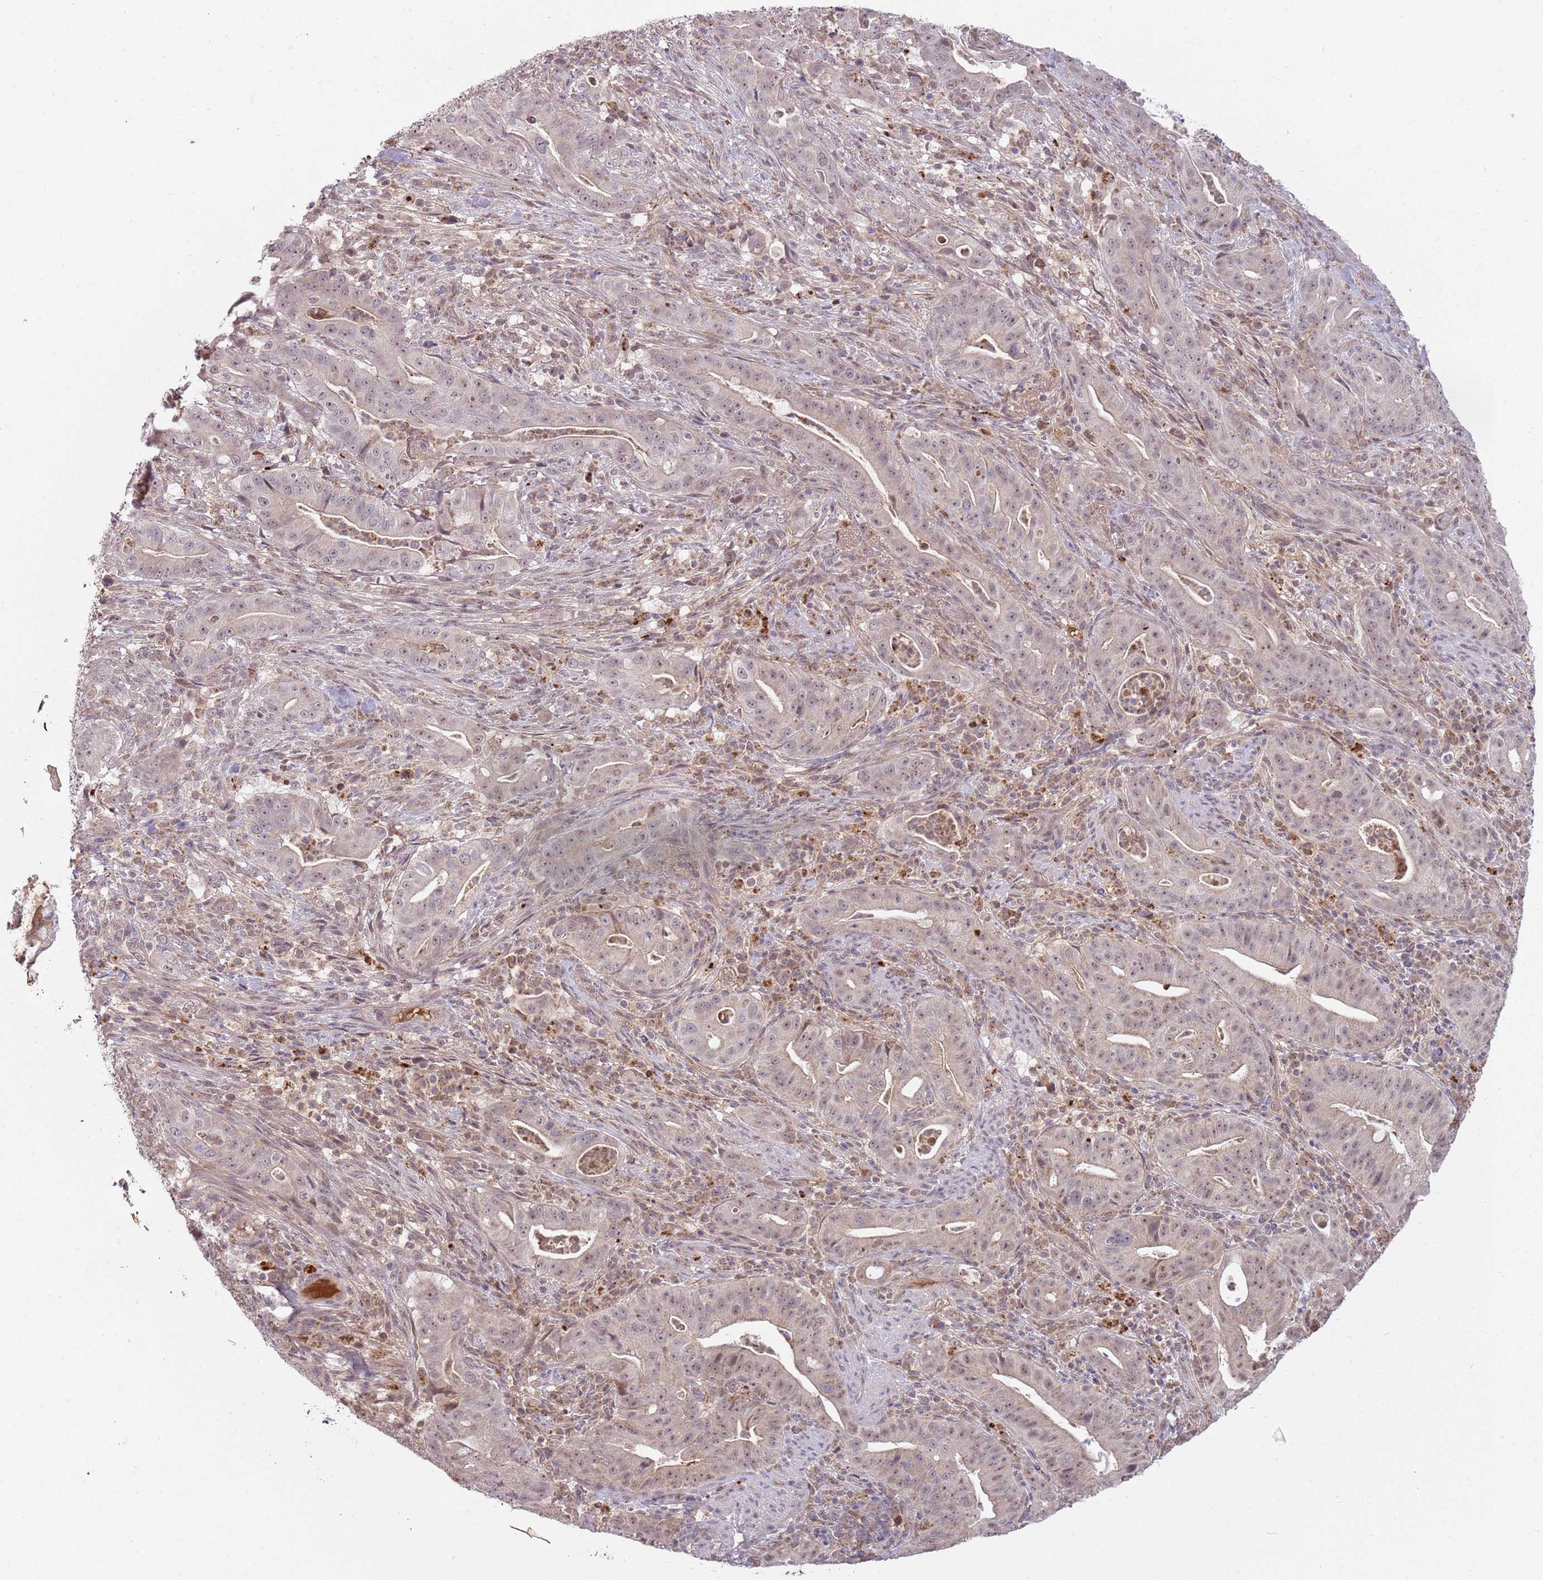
{"staining": {"intensity": "weak", "quantity": "25%-75%", "location": "cytoplasmic/membranous,nuclear"}, "tissue": "pancreatic cancer", "cell_type": "Tumor cells", "image_type": "cancer", "snomed": [{"axis": "morphology", "description": "Adenocarcinoma, NOS"}, {"axis": "topography", "description": "Pancreas"}], "caption": "Protein staining of adenocarcinoma (pancreatic) tissue exhibits weak cytoplasmic/membranous and nuclear positivity in about 25%-75% of tumor cells.", "gene": "NBPF6", "patient": {"sex": "male", "age": 71}}